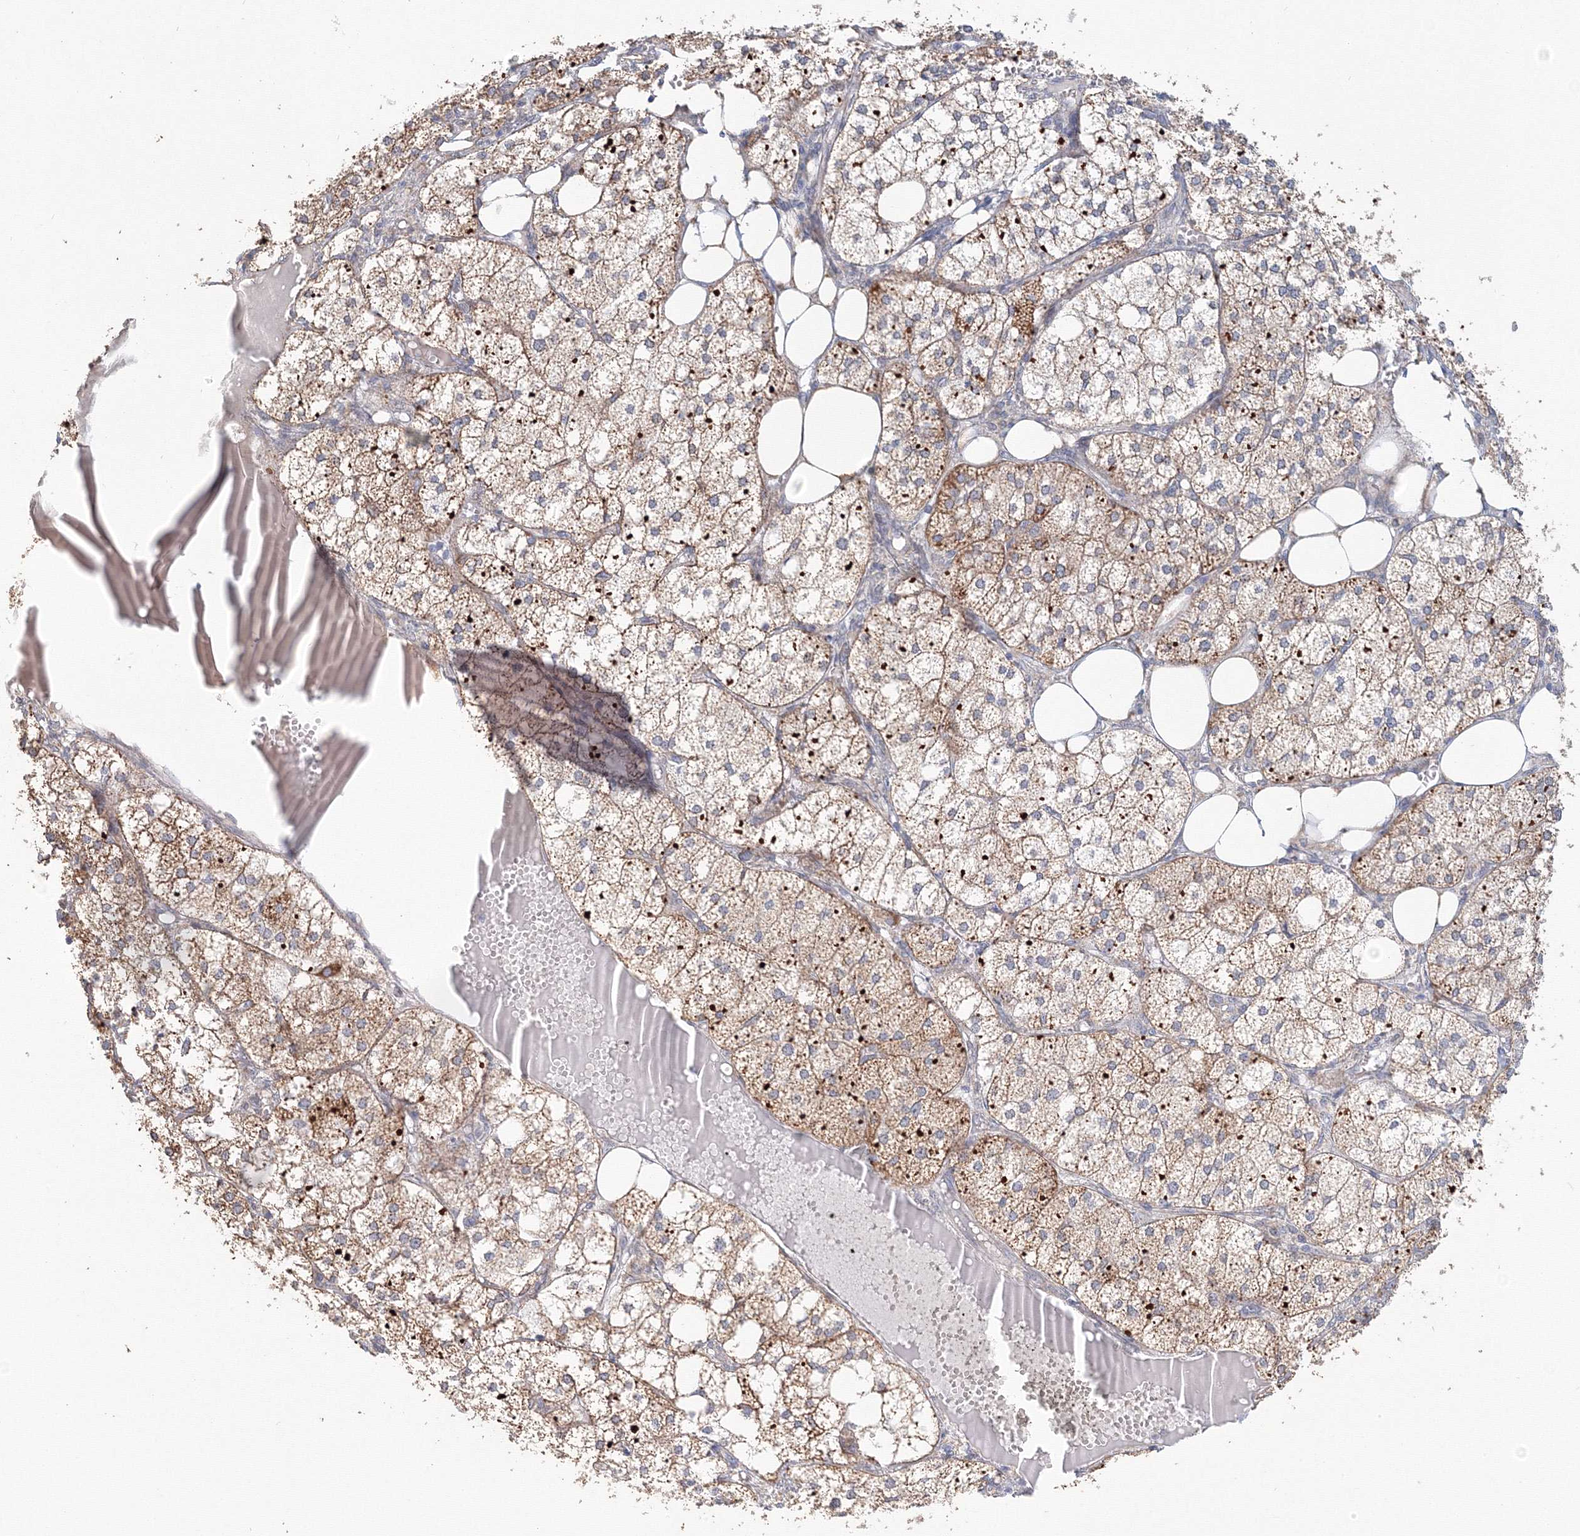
{"staining": {"intensity": "strong", "quantity": ">75%", "location": "cytoplasmic/membranous"}, "tissue": "adrenal gland", "cell_type": "Glandular cells", "image_type": "normal", "snomed": [{"axis": "morphology", "description": "Normal tissue, NOS"}, {"axis": "topography", "description": "Adrenal gland"}], "caption": "Brown immunohistochemical staining in unremarkable human adrenal gland exhibits strong cytoplasmic/membranous positivity in approximately >75% of glandular cells. The protein is shown in brown color, while the nuclei are stained blue.", "gene": "DHRS12", "patient": {"sex": "female", "age": 61}}